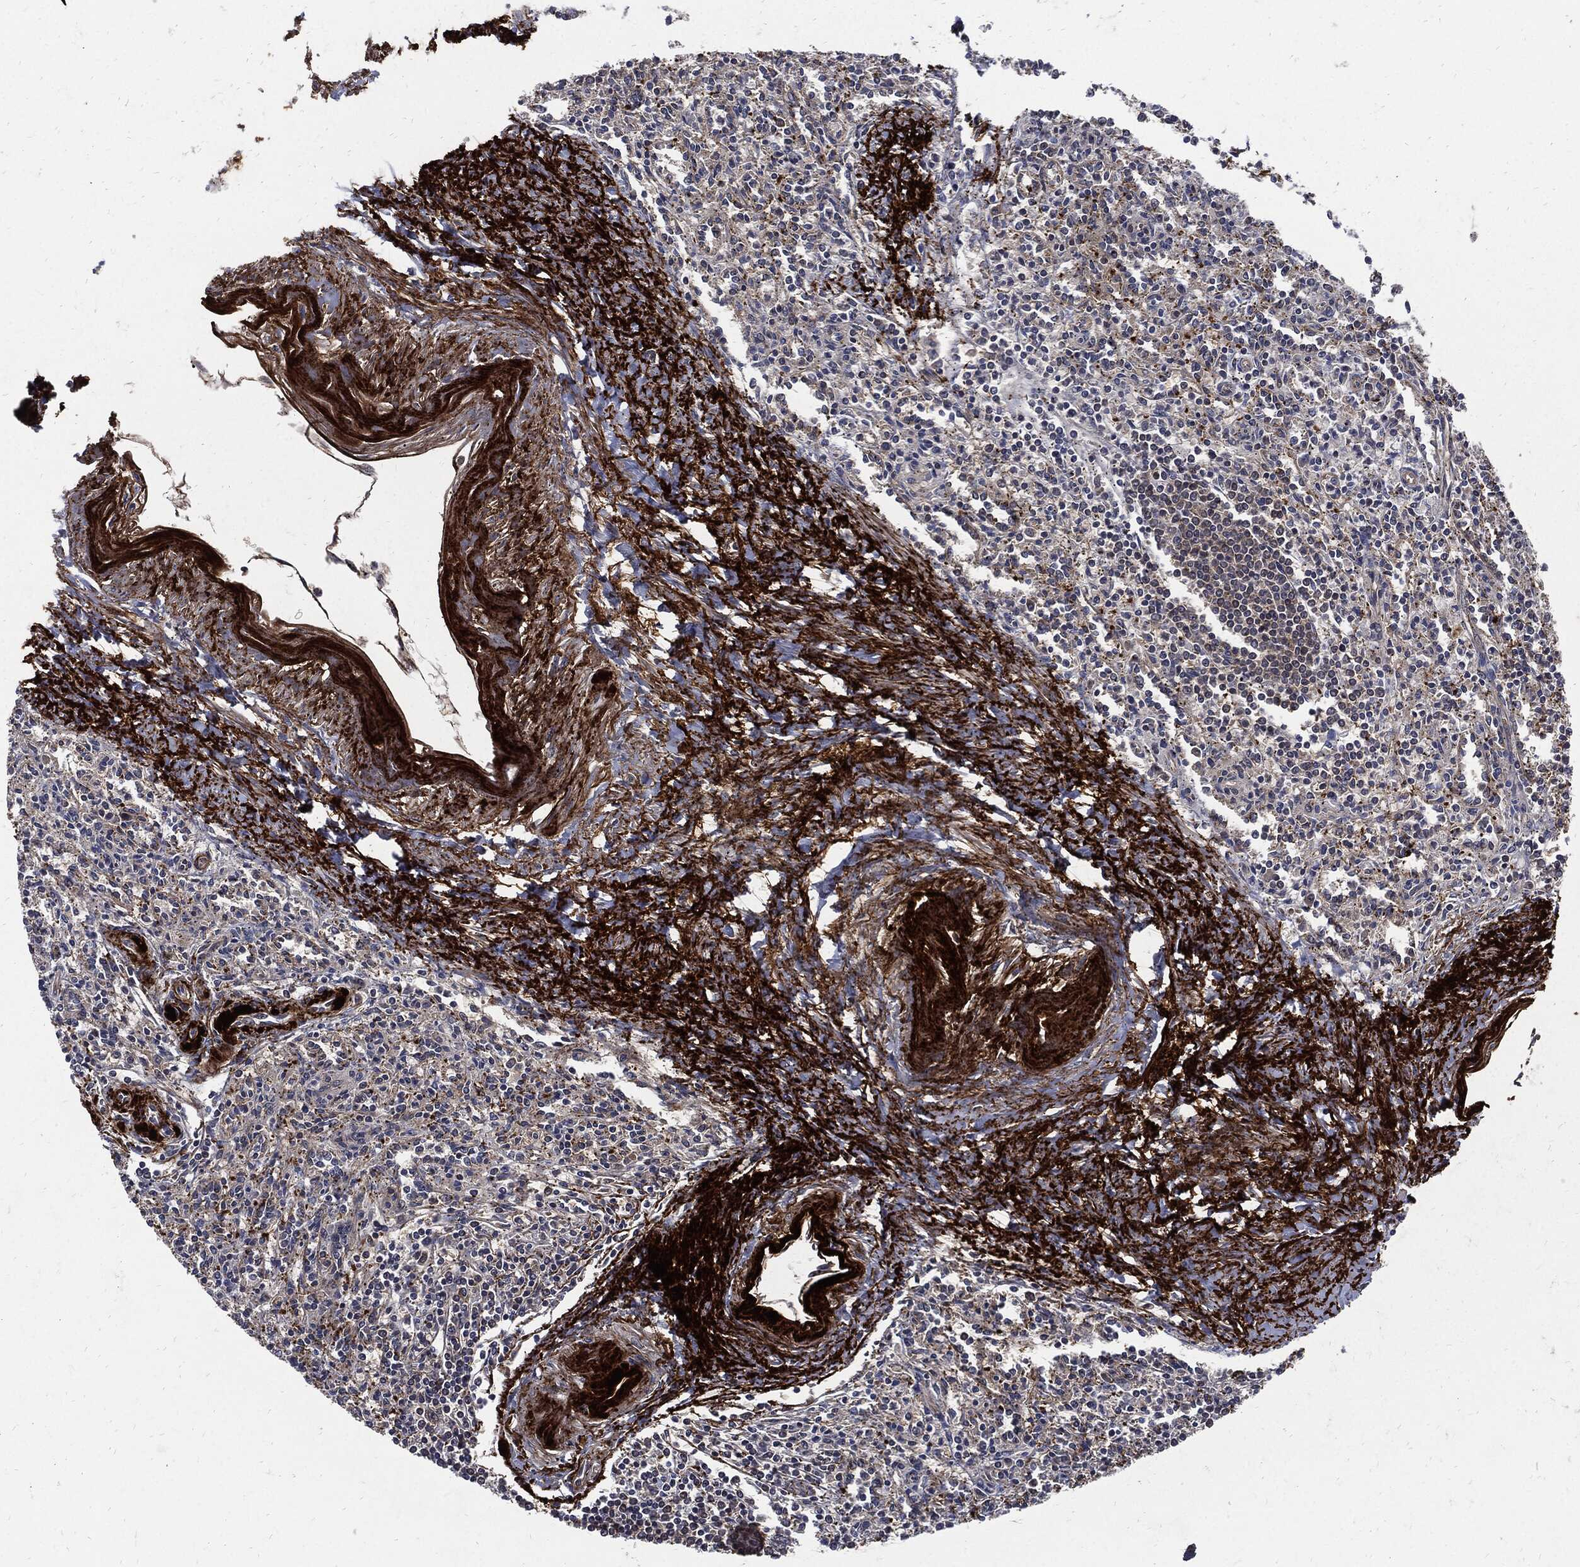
{"staining": {"intensity": "moderate", "quantity": "<25%", "location": "cytoplasmic/membranous"}, "tissue": "spleen", "cell_type": "Cells in red pulp", "image_type": "normal", "snomed": [{"axis": "morphology", "description": "Normal tissue, NOS"}, {"axis": "topography", "description": "Spleen"}], "caption": "About <25% of cells in red pulp in unremarkable spleen show moderate cytoplasmic/membranous protein staining as visualized by brown immunohistochemical staining.", "gene": "CLU", "patient": {"sex": "male", "age": 69}}